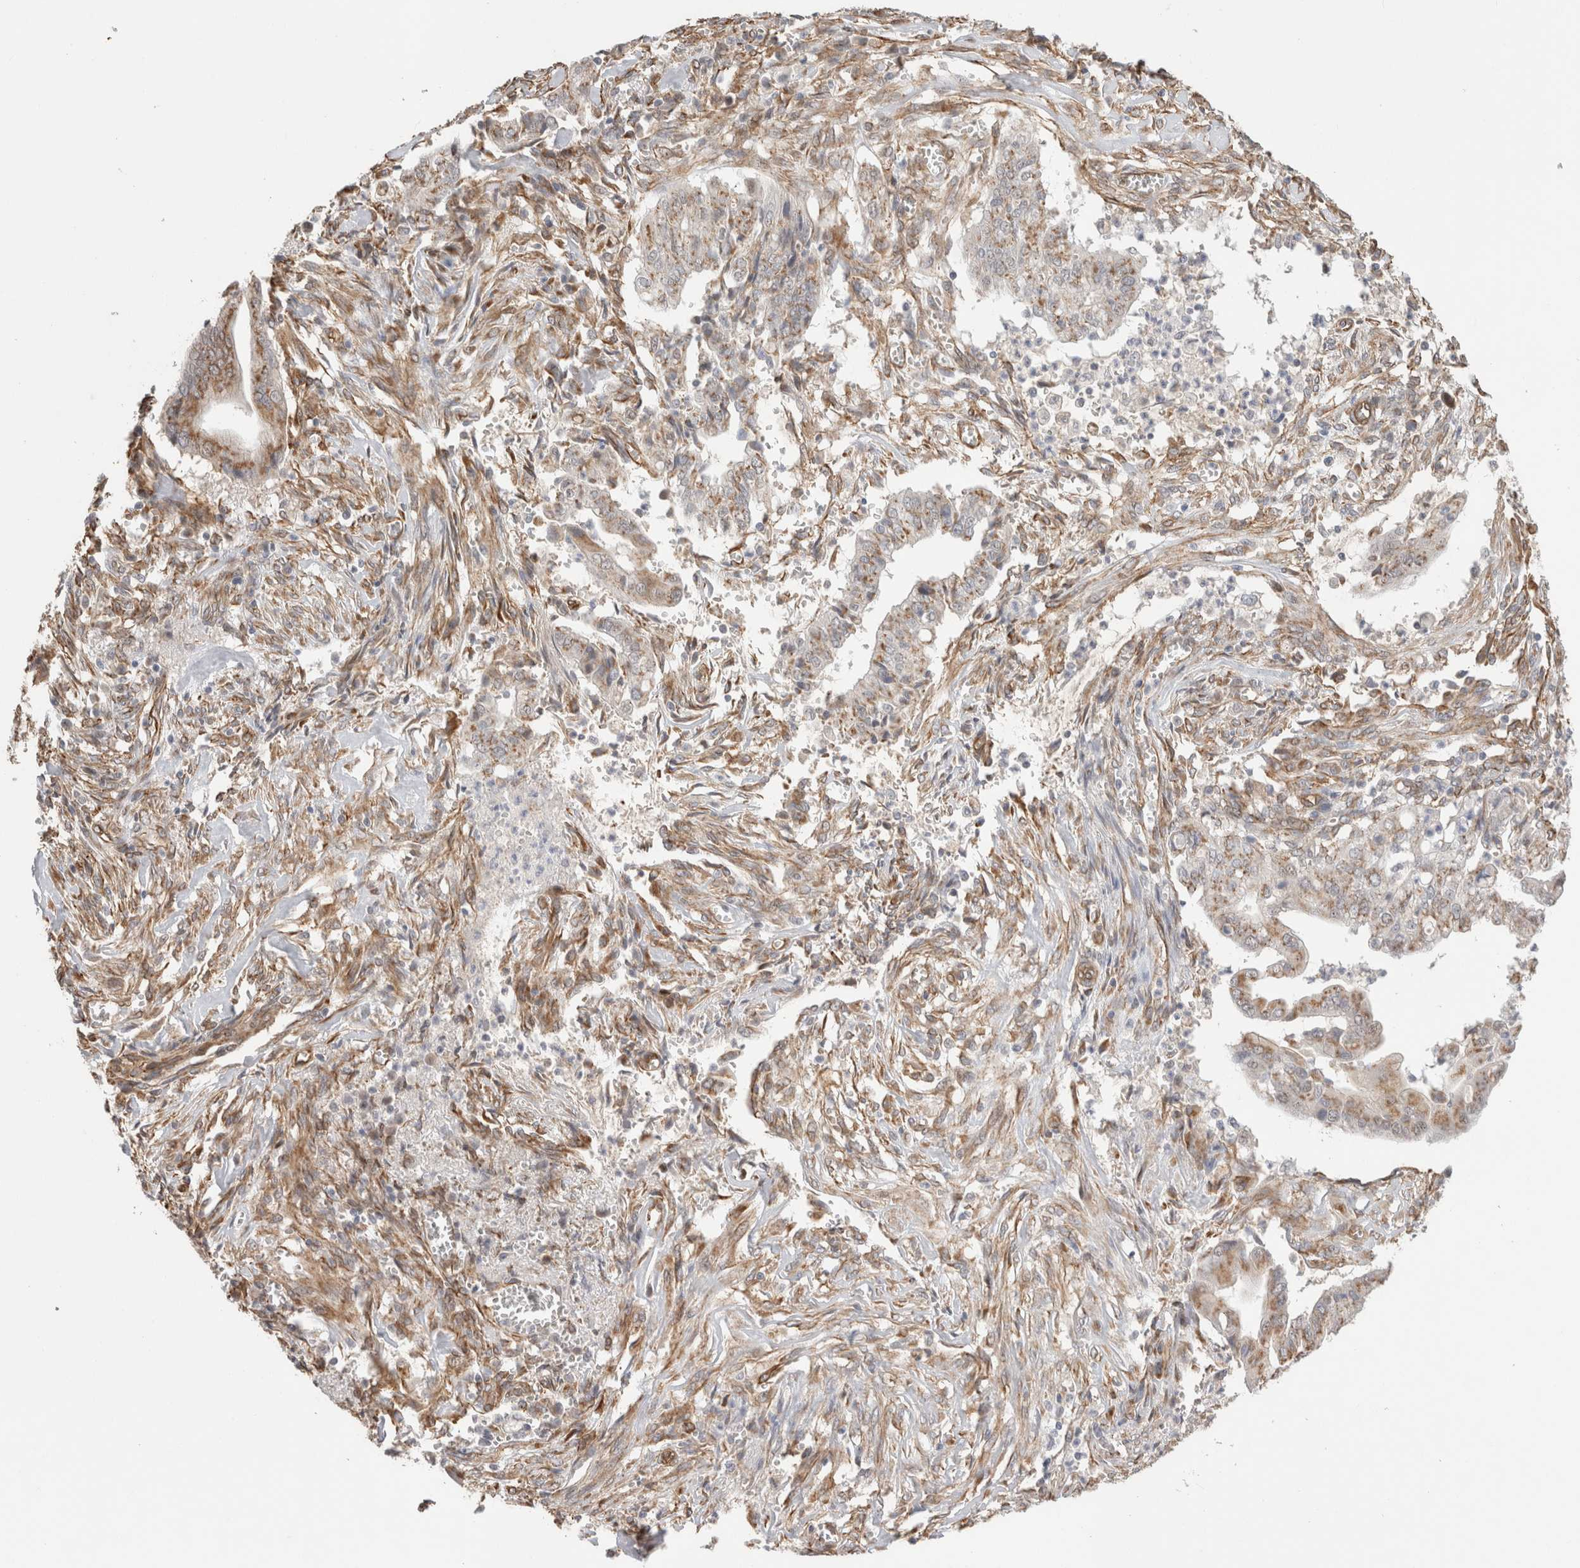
{"staining": {"intensity": "moderate", "quantity": ">75%", "location": "cytoplasmic/membranous"}, "tissue": "cervical cancer", "cell_type": "Tumor cells", "image_type": "cancer", "snomed": [{"axis": "morphology", "description": "Adenocarcinoma, NOS"}, {"axis": "topography", "description": "Cervix"}], "caption": "This micrograph shows cervical adenocarcinoma stained with IHC to label a protein in brown. The cytoplasmic/membranous of tumor cells show moderate positivity for the protein. Nuclei are counter-stained blue.", "gene": "CAAP1", "patient": {"sex": "female", "age": 44}}